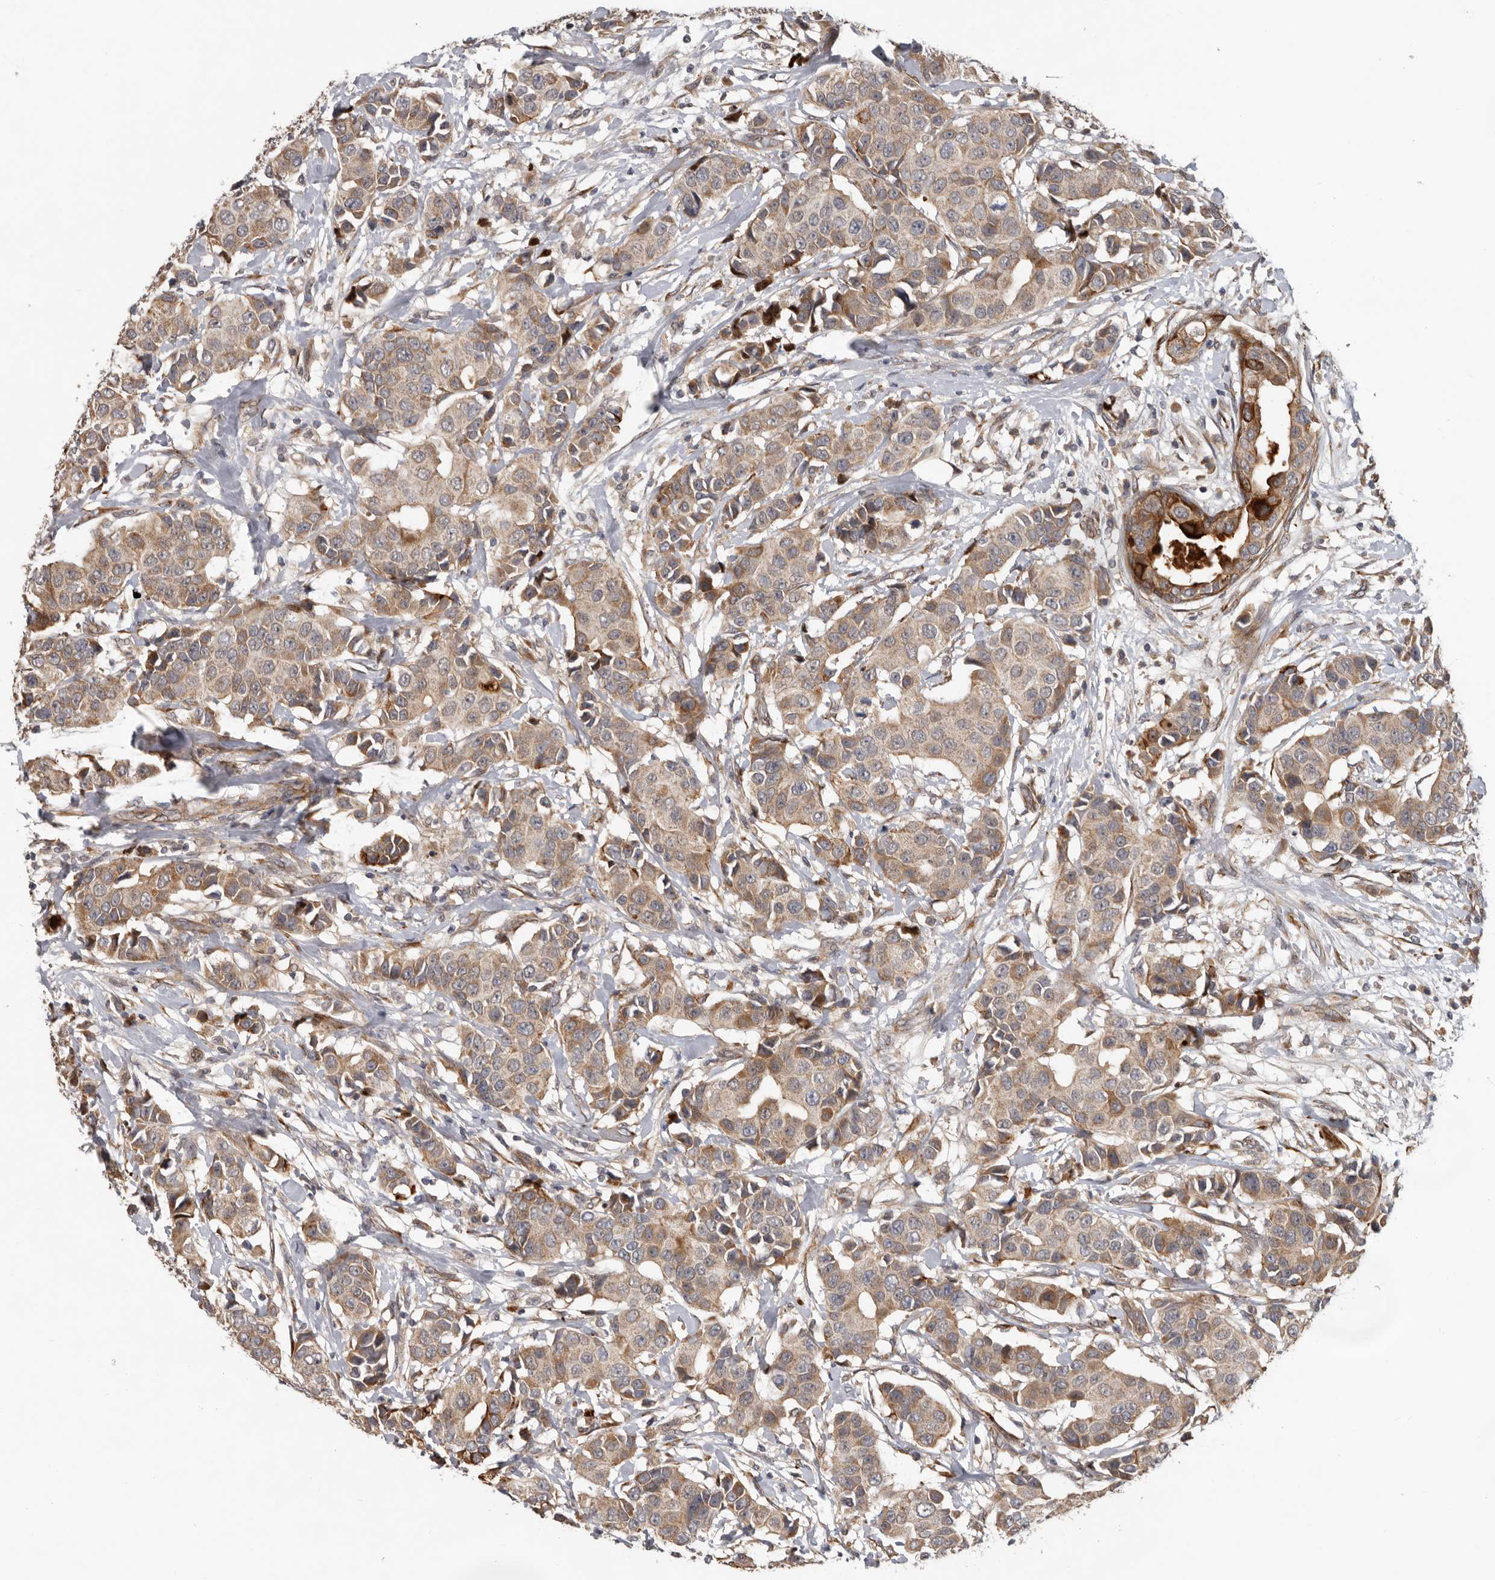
{"staining": {"intensity": "moderate", "quantity": ">75%", "location": "cytoplasmic/membranous"}, "tissue": "breast cancer", "cell_type": "Tumor cells", "image_type": "cancer", "snomed": [{"axis": "morphology", "description": "Normal tissue, NOS"}, {"axis": "morphology", "description": "Duct carcinoma"}, {"axis": "topography", "description": "Breast"}], "caption": "IHC of breast cancer exhibits medium levels of moderate cytoplasmic/membranous staining in about >75% of tumor cells.", "gene": "MTF1", "patient": {"sex": "female", "age": 39}}